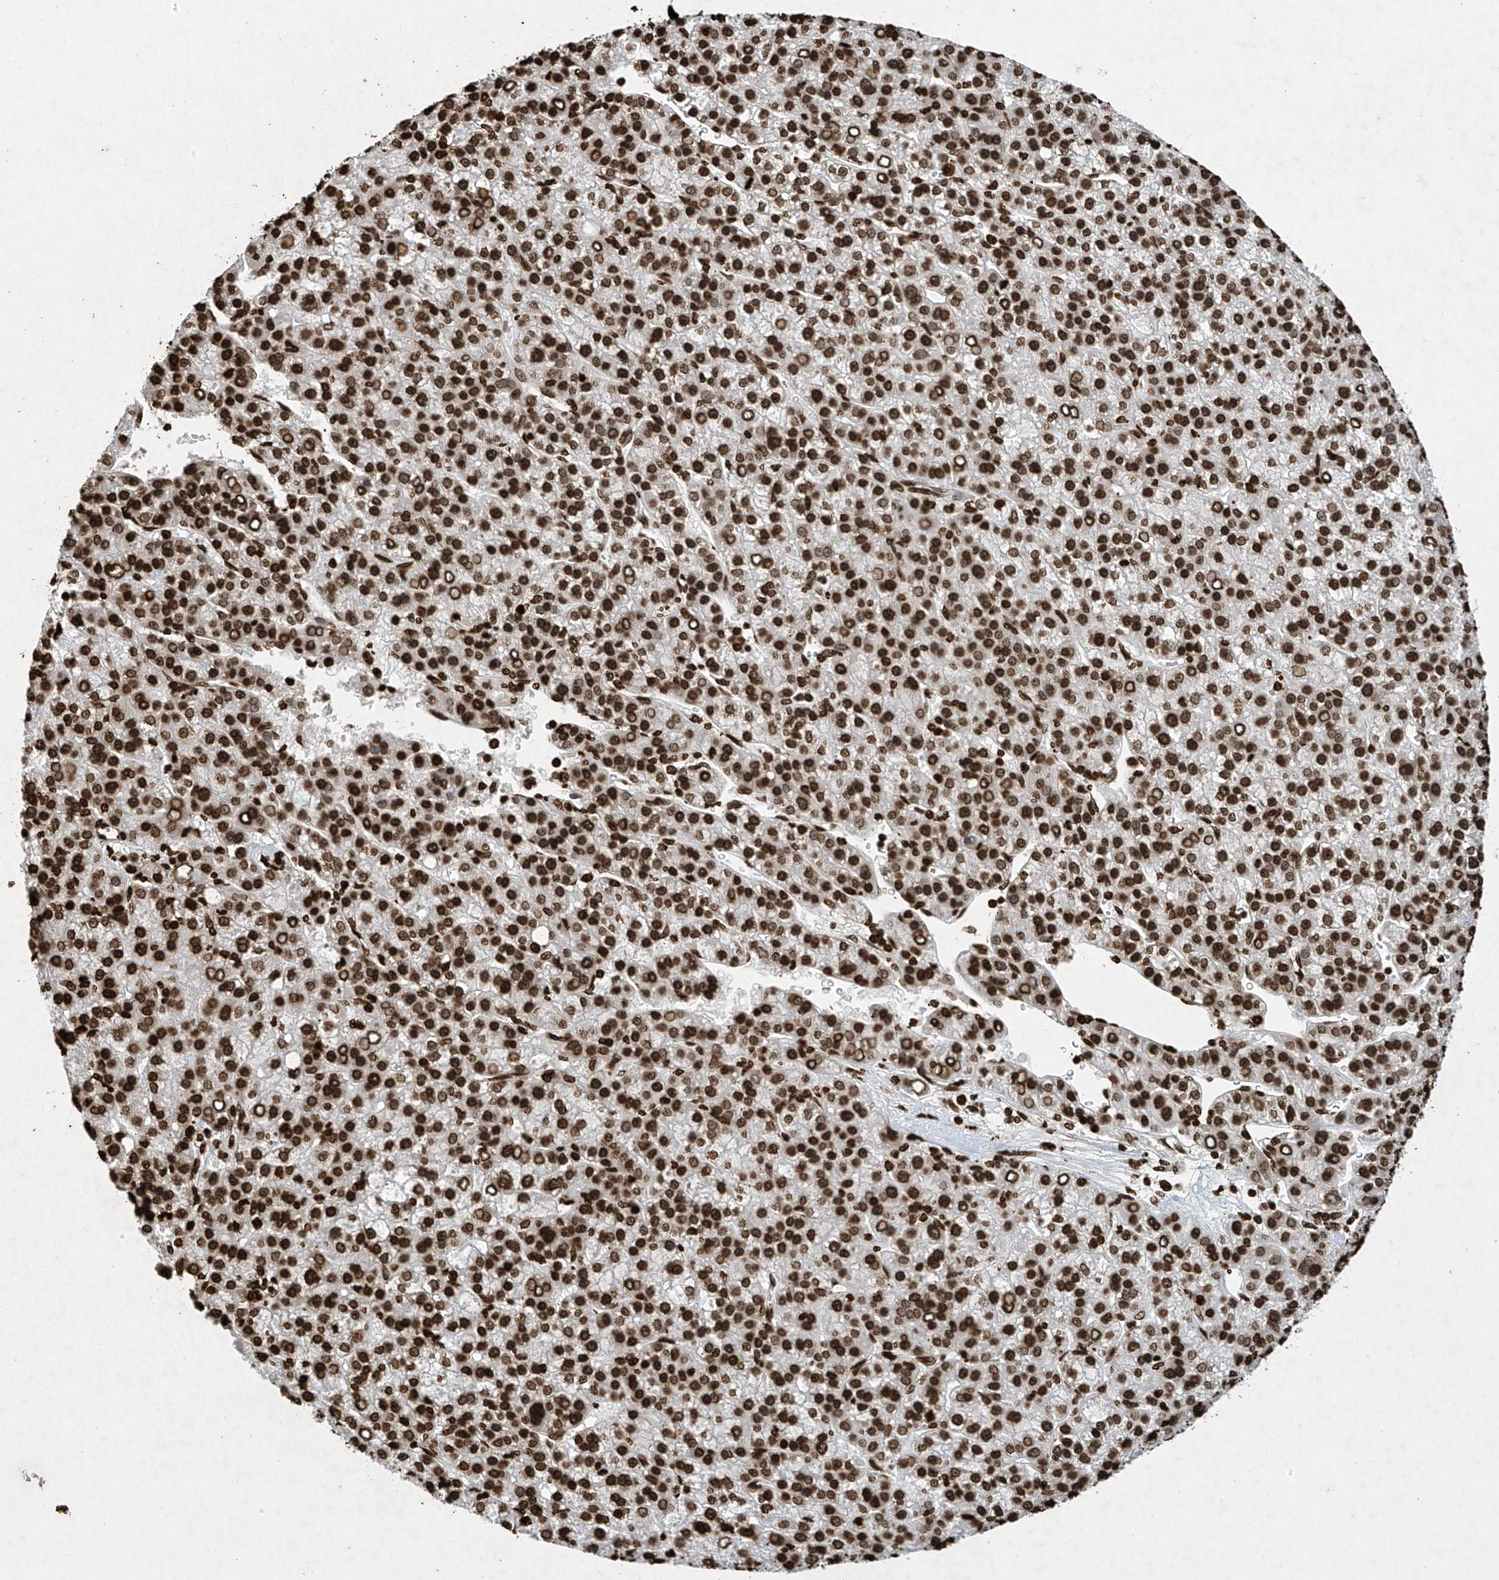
{"staining": {"intensity": "strong", "quantity": ">75%", "location": "nuclear"}, "tissue": "liver cancer", "cell_type": "Tumor cells", "image_type": "cancer", "snomed": [{"axis": "morphology", "description": "Carcinoma, Hepatocellular, NOS"}, {"axis": "topography", "description": "Liver"}], "caption": "Immunohistochemistry (IHC) image of human liver cancer stained for a protein (brown), which reveals high levels of strong nuclear expression in about >75% of tumor cells.", "gene": "H3-3A", "patient": {"sex": "female", "age": 58}}